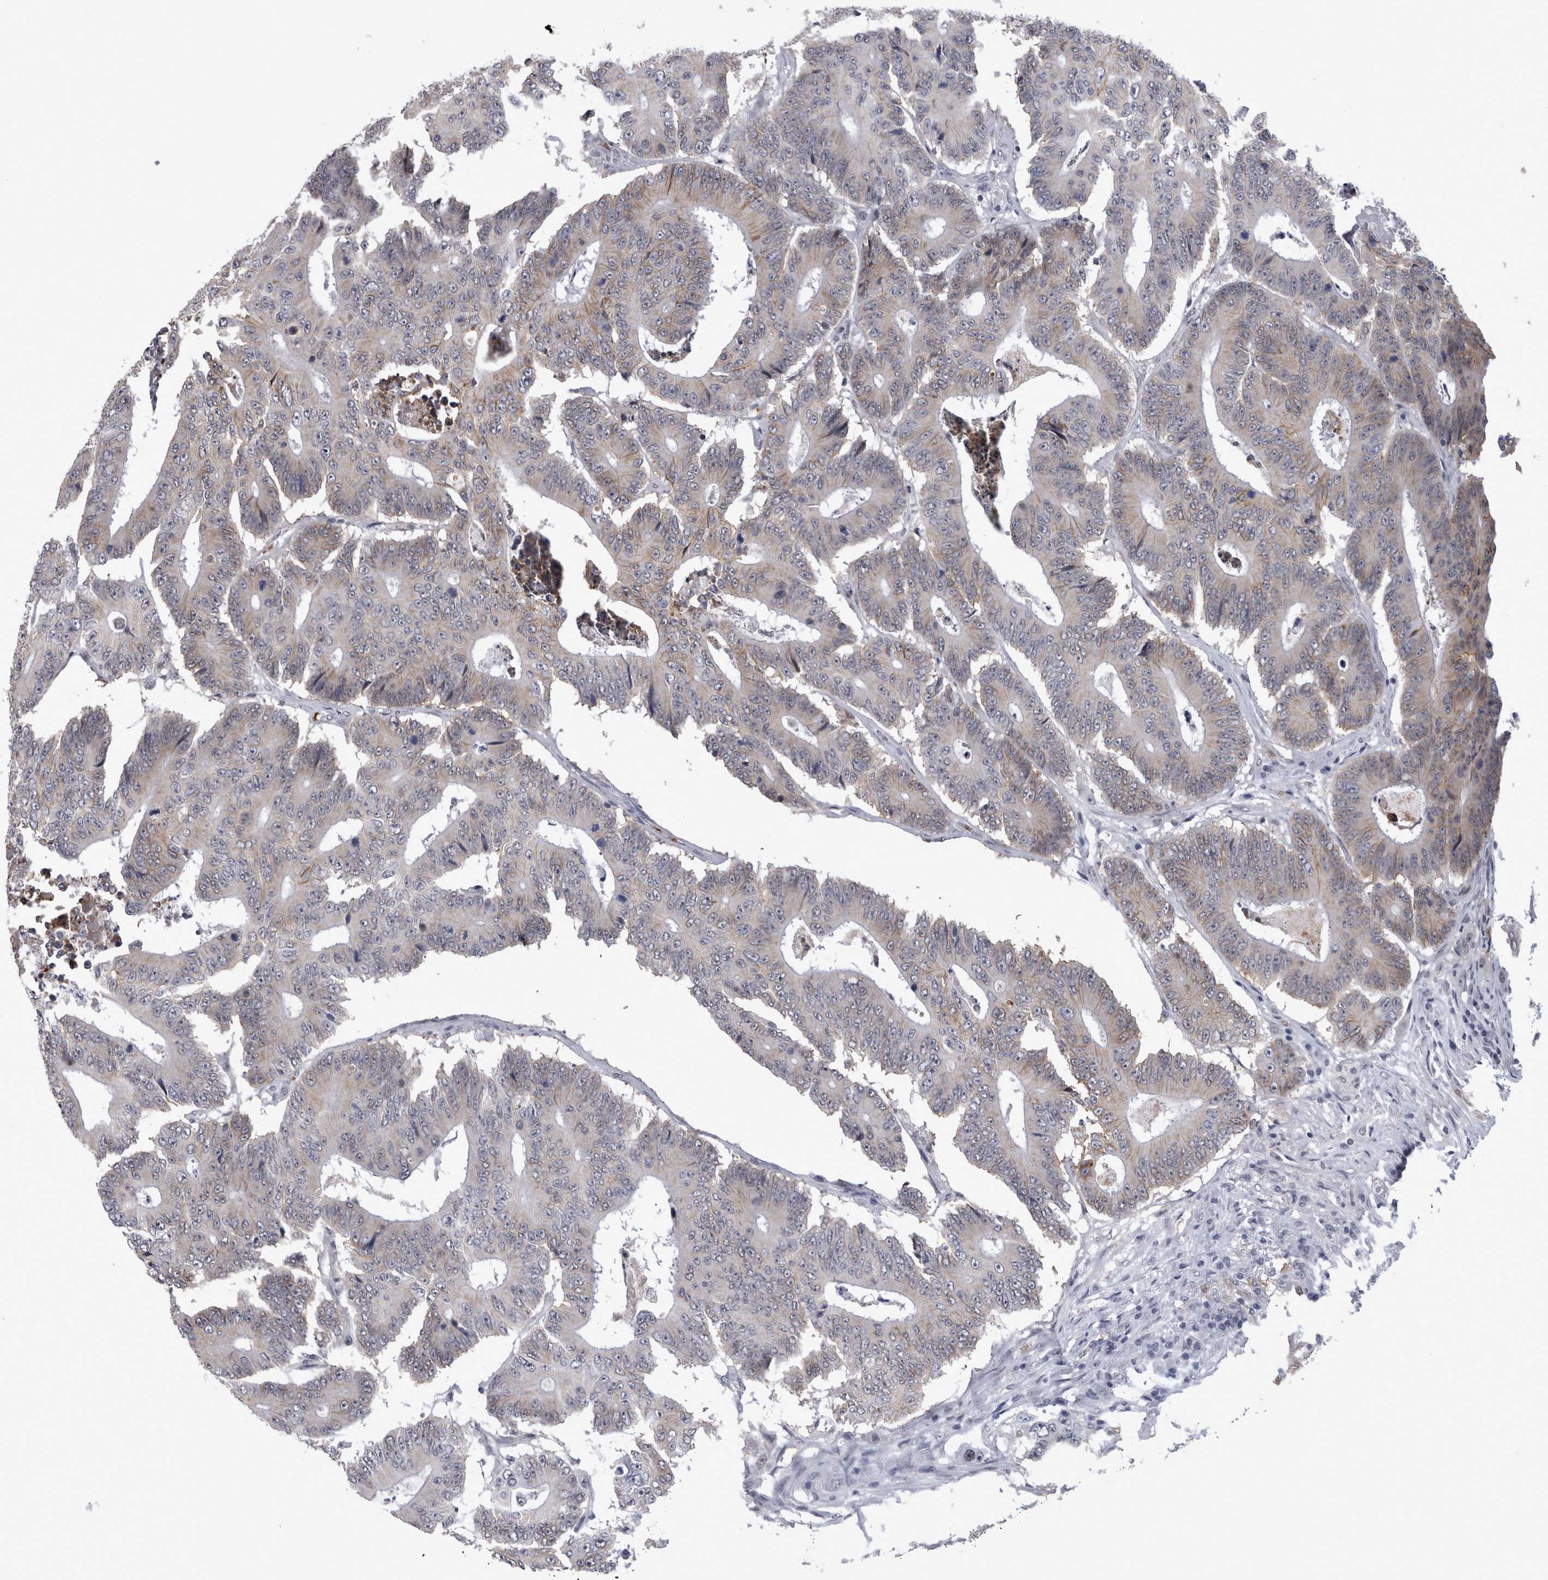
{"staining": {"intensity": "weak", "quantity": "<25%", "location": "cytoplasmic/membranous"}, "tissue": "colorectal cancer", "cell_type": "Tumor cells", "image_type": "cancer", "snomed": [{"axis": "morphology", "description": "Adenocarcinoma, NOS"}, {"axis": "topography", "description": "Colon"}], "caption": "The image shows no significant positivity in tumor cells of colorectal adenocarcinoma.", "gene": "PEBP4", "patient": {"sex": "male", "age": 83}}